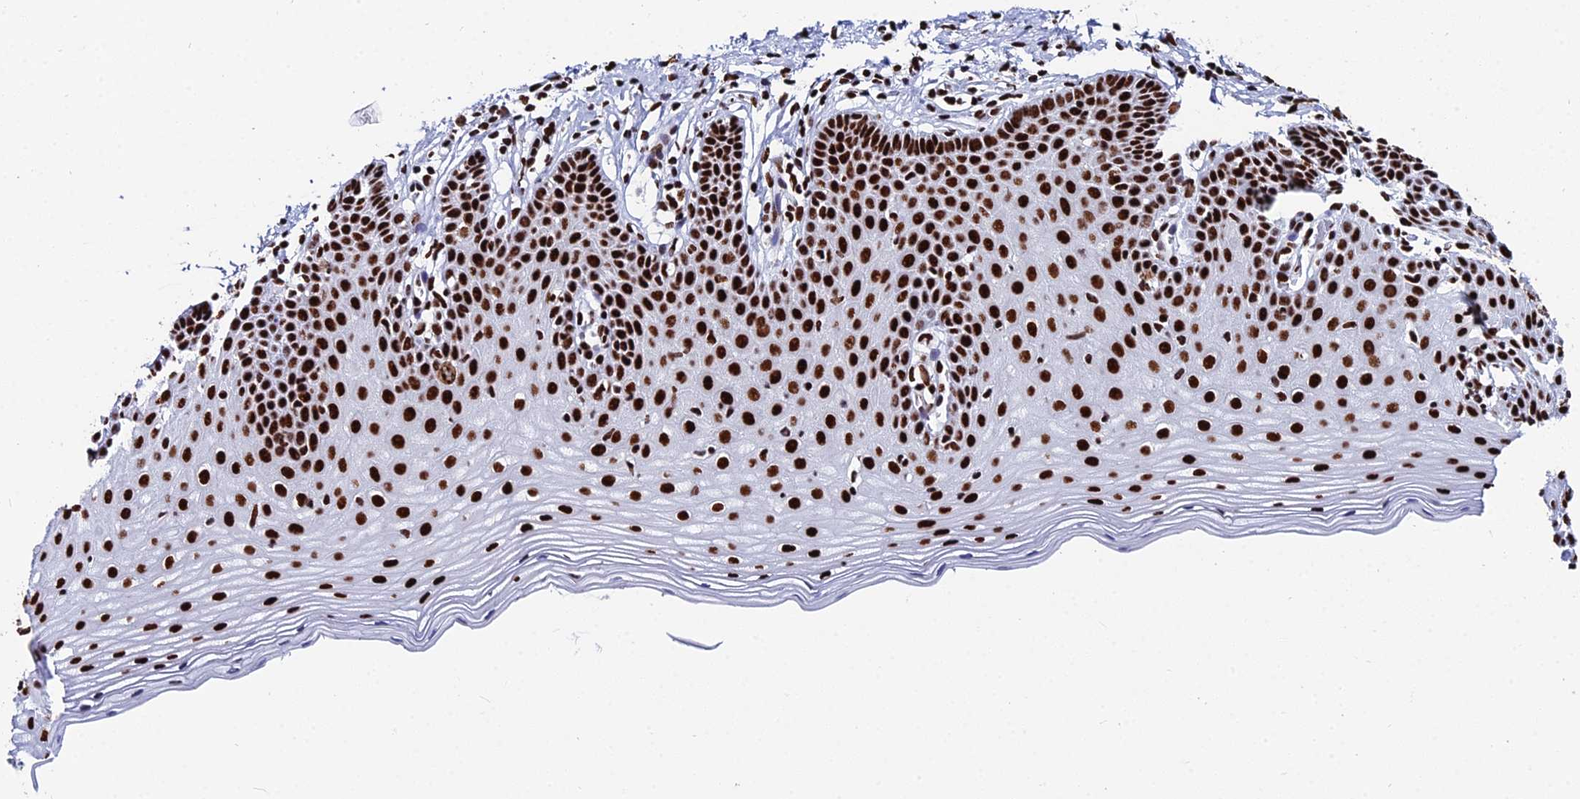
{"staining": {"intensity": "strong", "quantity": ">75%", "location": "nuclear"}, "tissue": "cervix", "cell_type": "Glandular cells", "image_type": "normal", "snomed": [{"axis": "morphology", "description": "Normal tissue, NOS"}, {"axis": "topography", "description": "Cervix"}], "caption": "DAB immunohistochemical staining of benign human cervix demonstrates strong nuclear protein expression in about >75% of glandular cells. The staining is performed using DAB (3,3'-diaminobenzidine) brown chromogen to label protein expression. The nuclei are counter-stained blue using hematoxylin.", "gene": "HNRNPH1", "patient": {"sex": "female", "age": 36}}